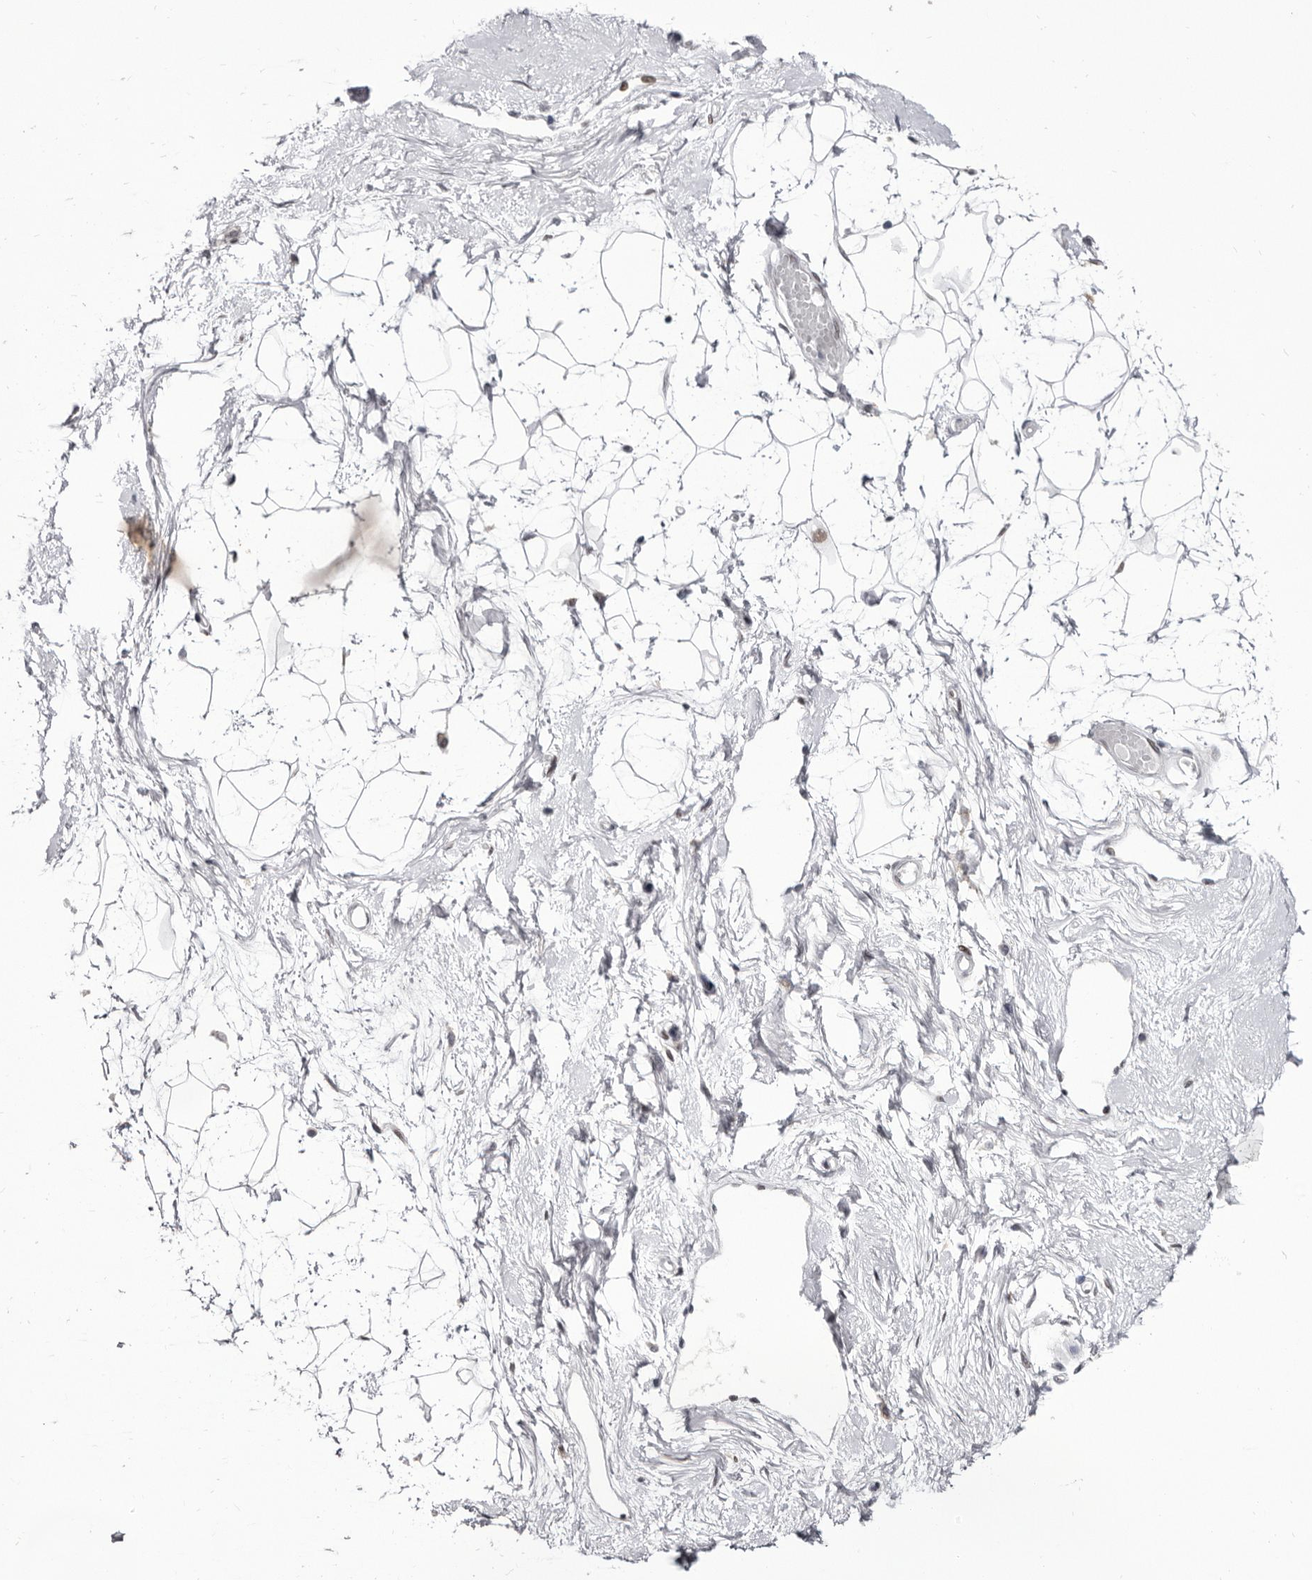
{"staining": {"intensity": "negative", "quantity": "none", "location": "none"}, "tissue": "breast", "cell_type": "Adipocytes", "image_type": "normal", "snomed": [{"axis": "morphology", "description": "Normal tissue, NOS"}, {"axis": "topography", "description": "Breast"}], "caption": "This is a photomicrograph of immunohistochemistry (IHC) staining of normal breast, which shows no staining in adipocytes. (DAB (3,3'-diaminobenzidine) IHC visualized using brightfield microscopy, high magnification).", "gene": "ZNF326", "patient": {"sex": "female", "age": 45}}